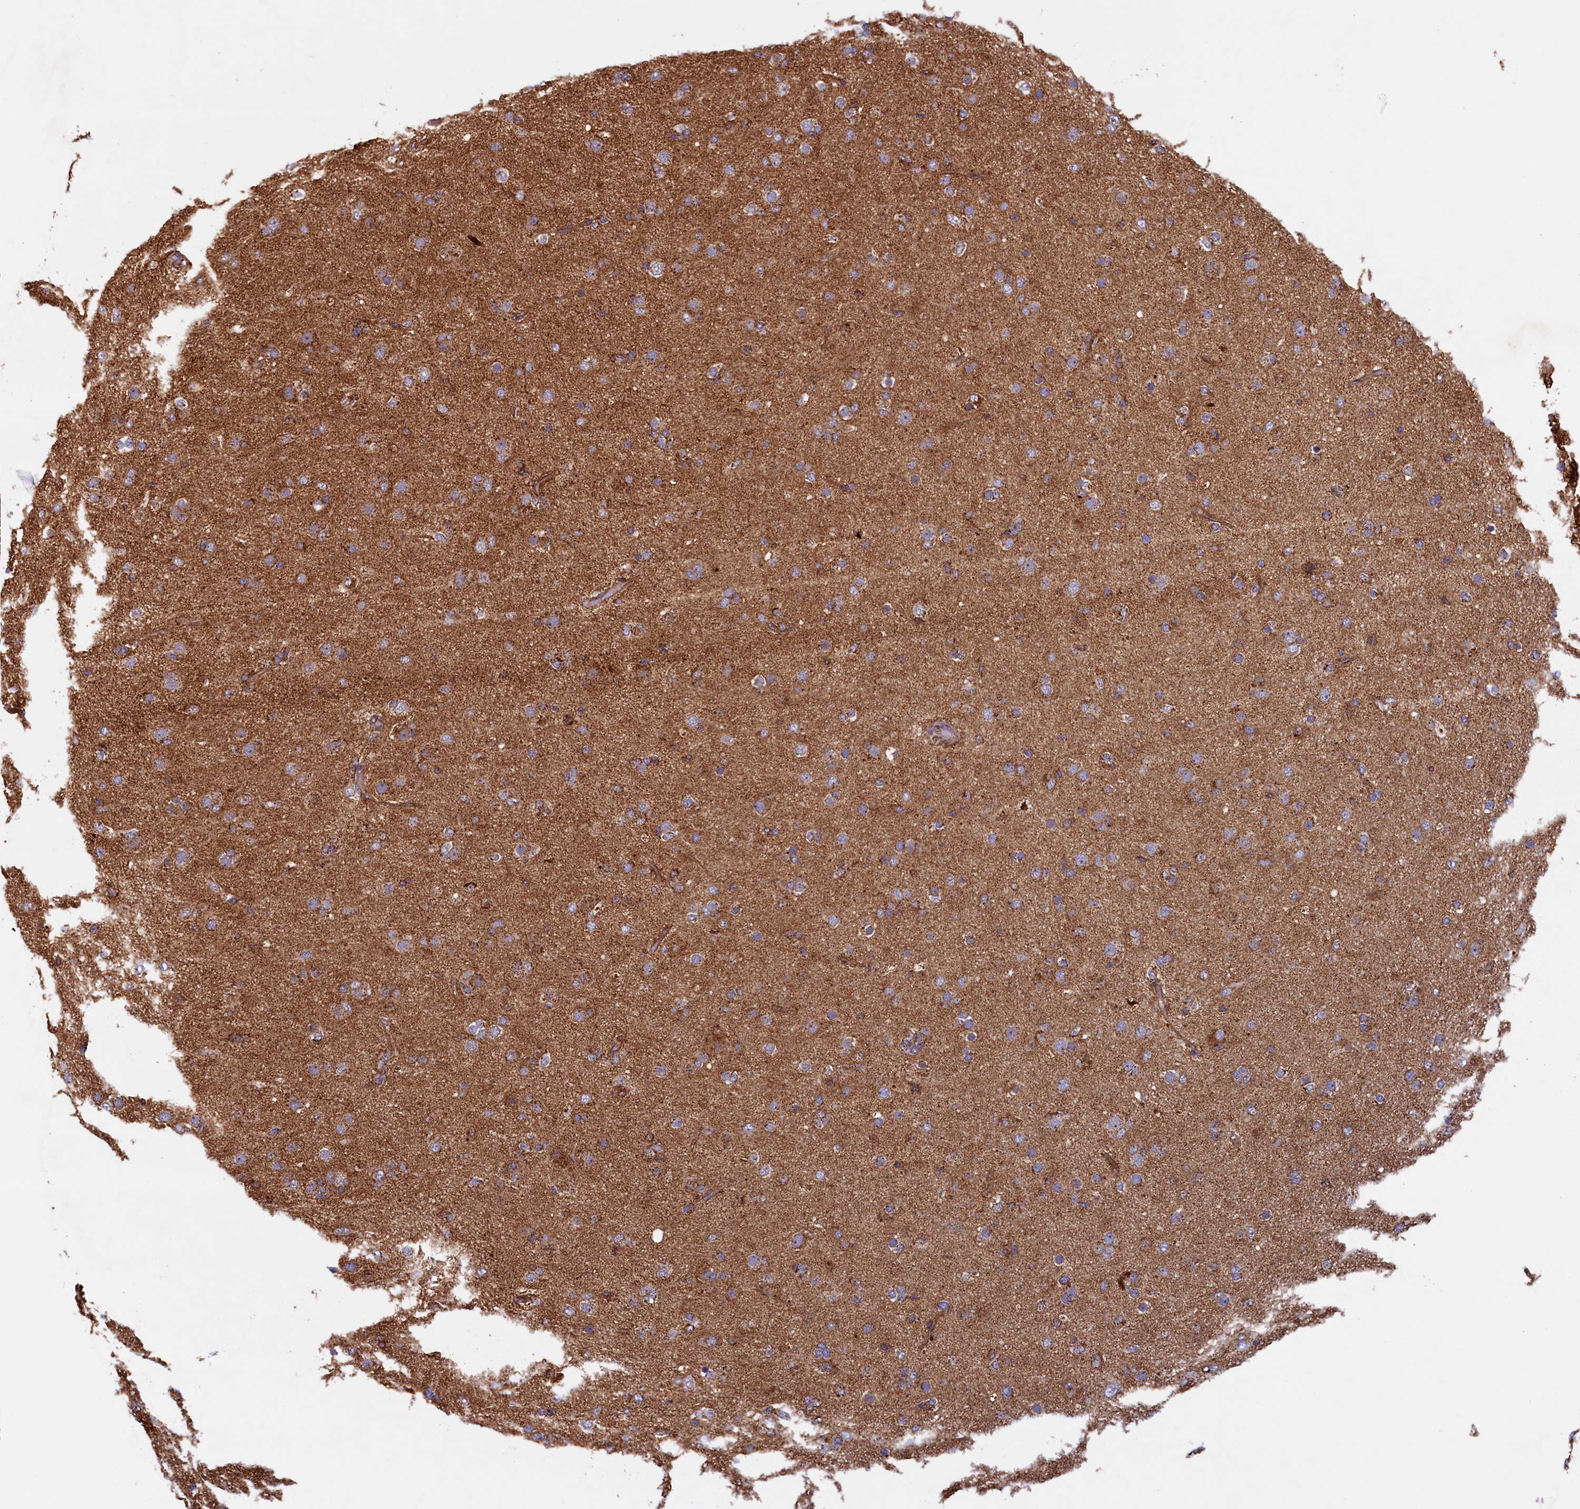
{"staining": {"intensity": "moderate", "quantity": ">75%", "location": "cytoplasmic/membranous"}, "tissue": "glioma", "cell_type": "Tumor cells", "image_type": "cancer", "snomed": [{"axis": "morphology", "description": "Glioma, malignant, Low grade"}, {"axis": "topography", "description": "Brain"}], "caption": "Human malignant glioma (low-grade) stained for a protein (brown) reveals moderate cytoplasmic/membranous positive positivity in about >75% of tumor cells.", "gene": "UBE3B", "patient": {"sex": "male", "age": 65}}